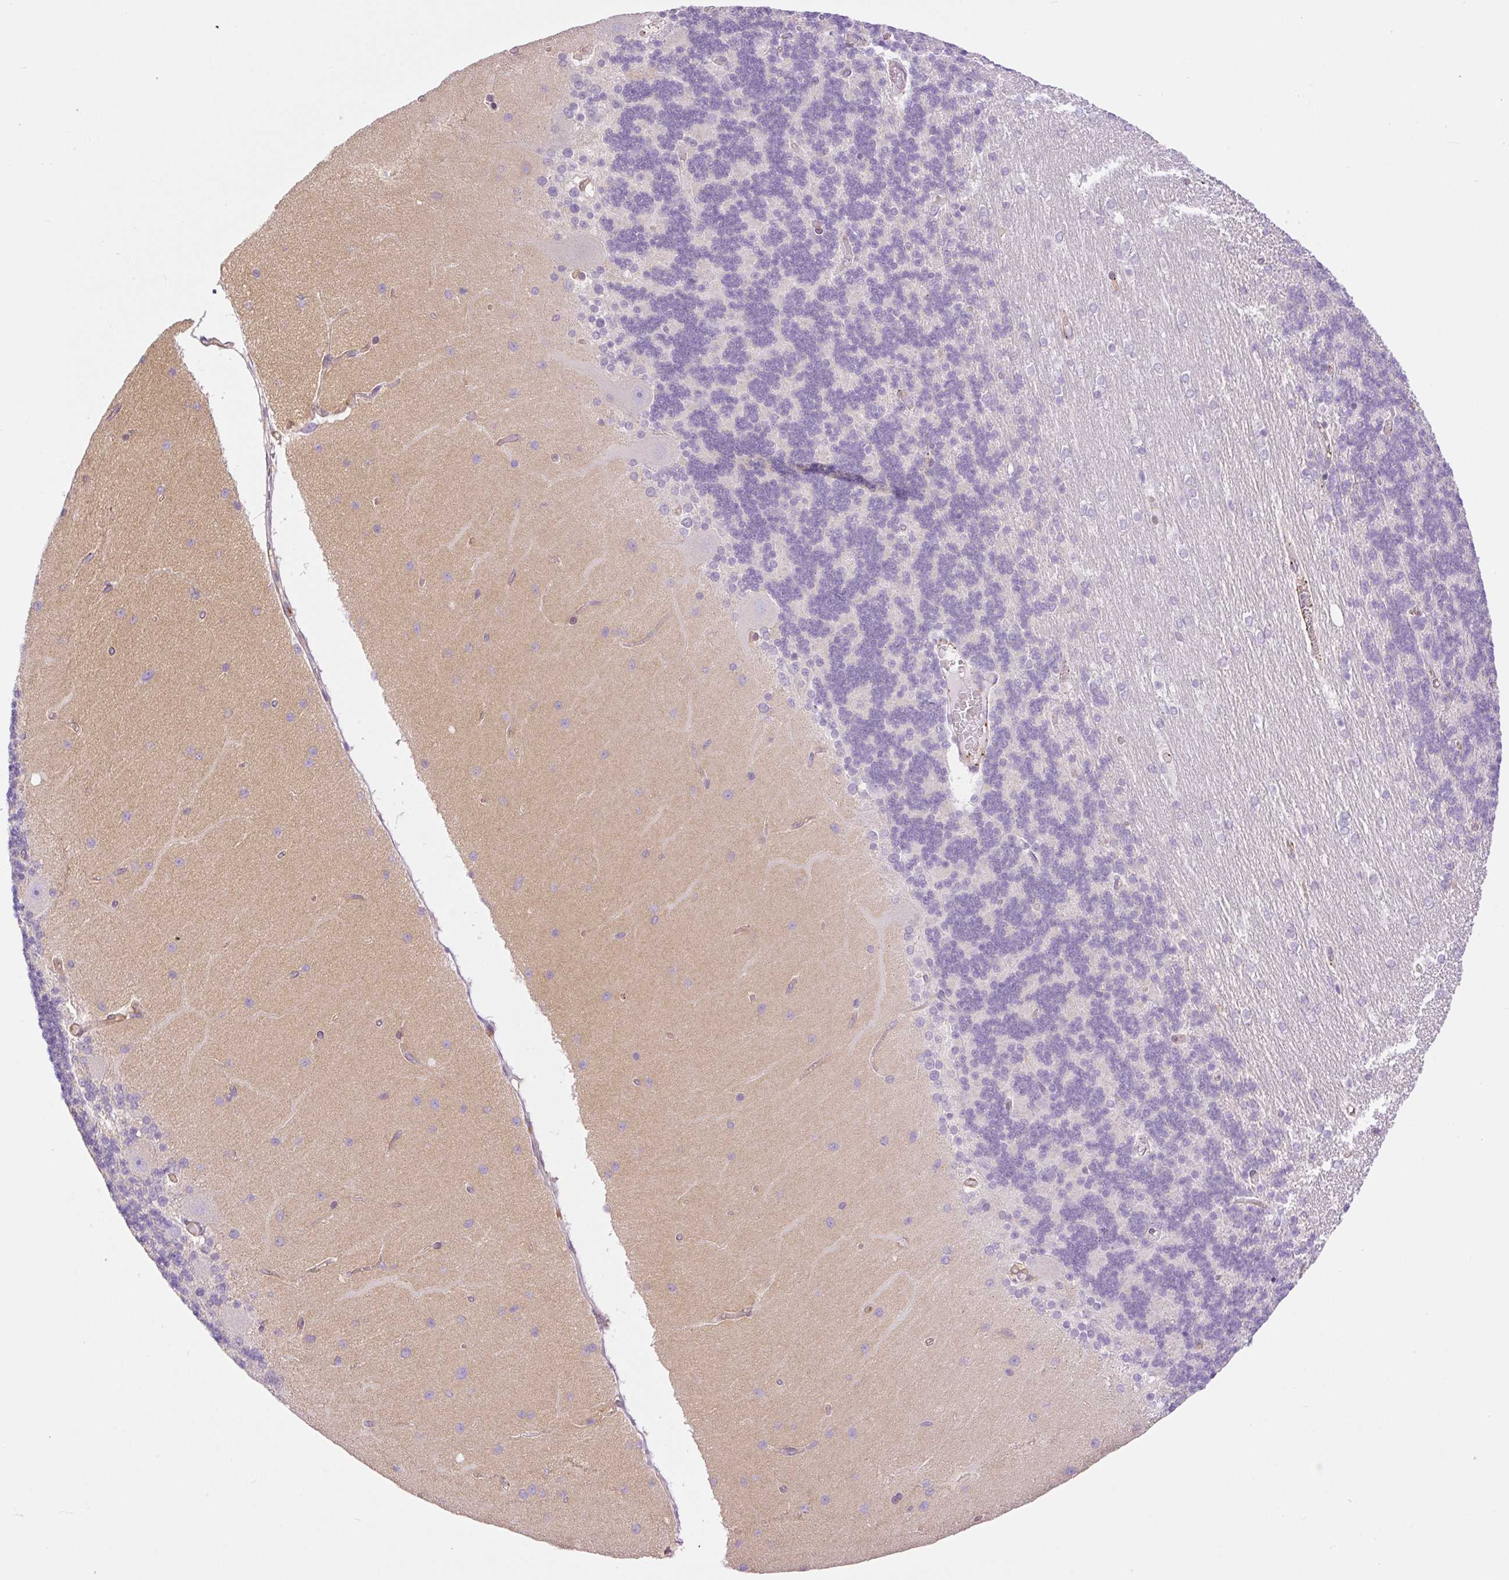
{"staining": {"intensity": "negative", "quantity": "none", "location": "none"}, "tissue": "cerebellum", "cell_type": "Cells in granular layer", "image_type": "normal", "snomed": [{"axis": "morphology", "description": "Normal tissue, NOS"}, {"axis": "topography", "description": "Cerebellum"}], "caption": "DAB immunohistochemical staining of unremarkable human cerebellum displays no significant expression in cells in granular layer.", "gene": "EHD1", "patient": {"sex": "female", "age": 54}}